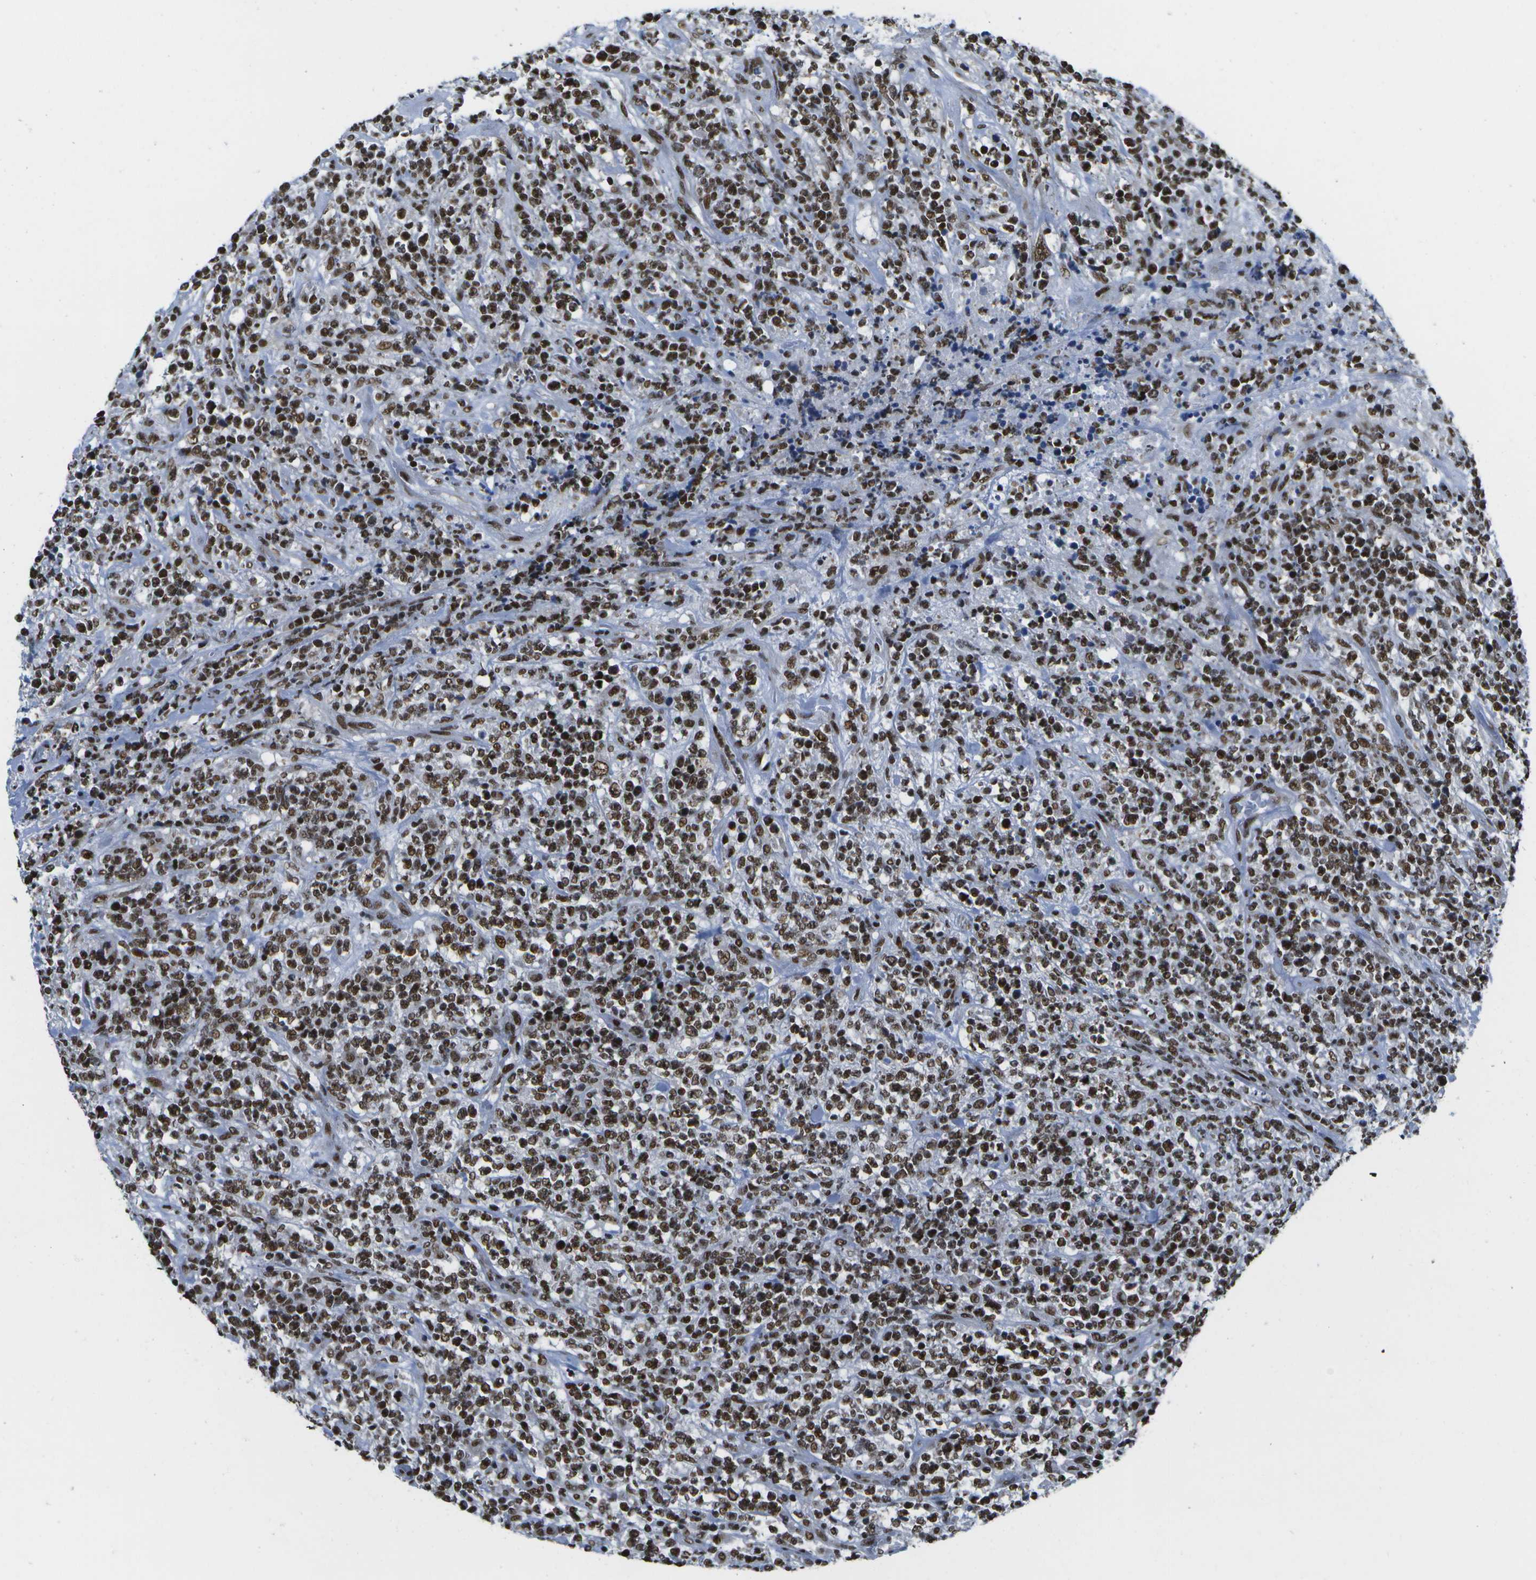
{"staining": {"intensity": "strong", "quantity": ">75%", "location": "nuclear"}, "tissue": "lymphoma", "cell_type": "Tumor cells", "image_type": "cancer", "snomed": [{"axis": "morphology", "description": "Malignant lymphoma, non-Hodgkin's type, High grade"}, {"axis": "topography", "description": "Soft tissue"}], "caption": "High-grade malignant lymphoma, non-Hodgkin's type stained with DAB immunohistochemistry shows high levels of strong nuclear expression in about >75% of tumor cells.", "gene": "NSRP1", "patient": {"sex": "male", "age": 18}}